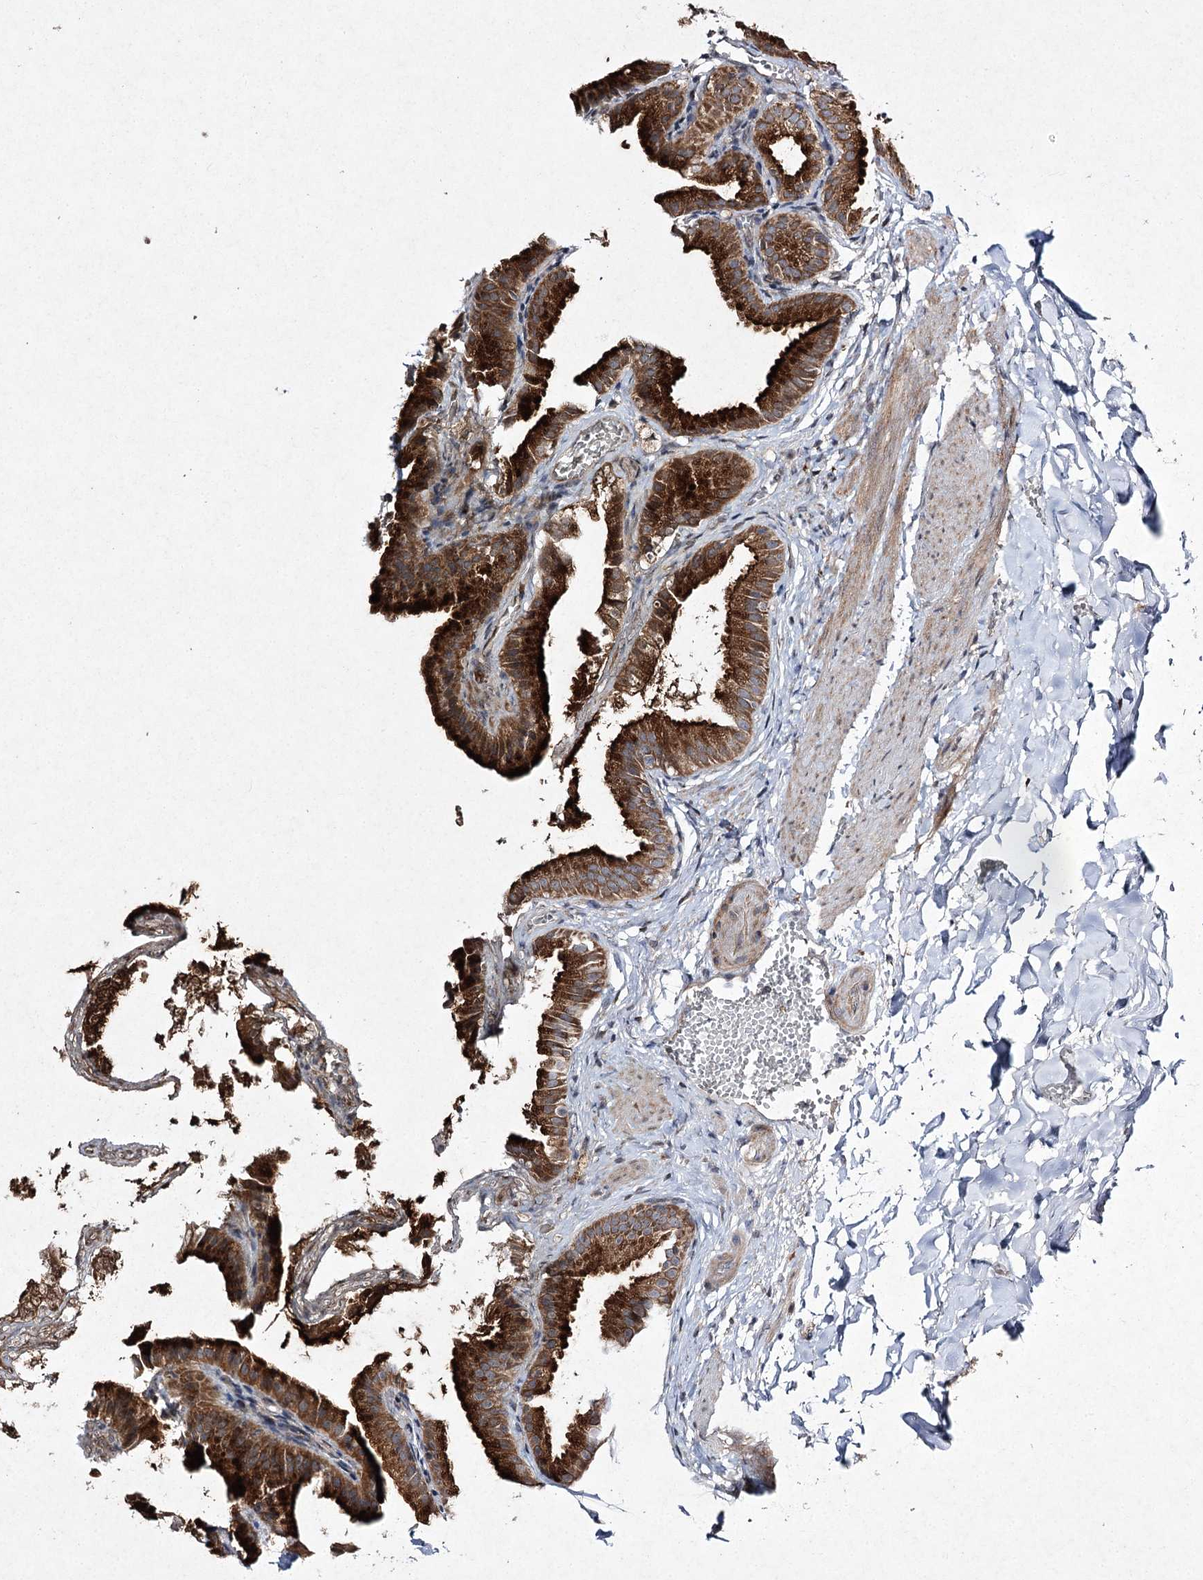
{"staining": {"intensity": "strong", "quantity": ">75%", "location": "cytoplasmic/membranous"}, "tissue": "gallbladder", "cell_type": "Glandular cells", "image_type": "normal", "snomed": [{"axis": "morphology", "description": "Normal tissue, NOS"}, {"axis": "topography", "description": "Gallbladder"}], "caption": "A micrograph of human gallbladder stained for a protein exhibits strong cytoplasmic/membranous brown staining in glandular cells.", "gene": "FANCL", "patient": {"sex": "male", "age": 38}}